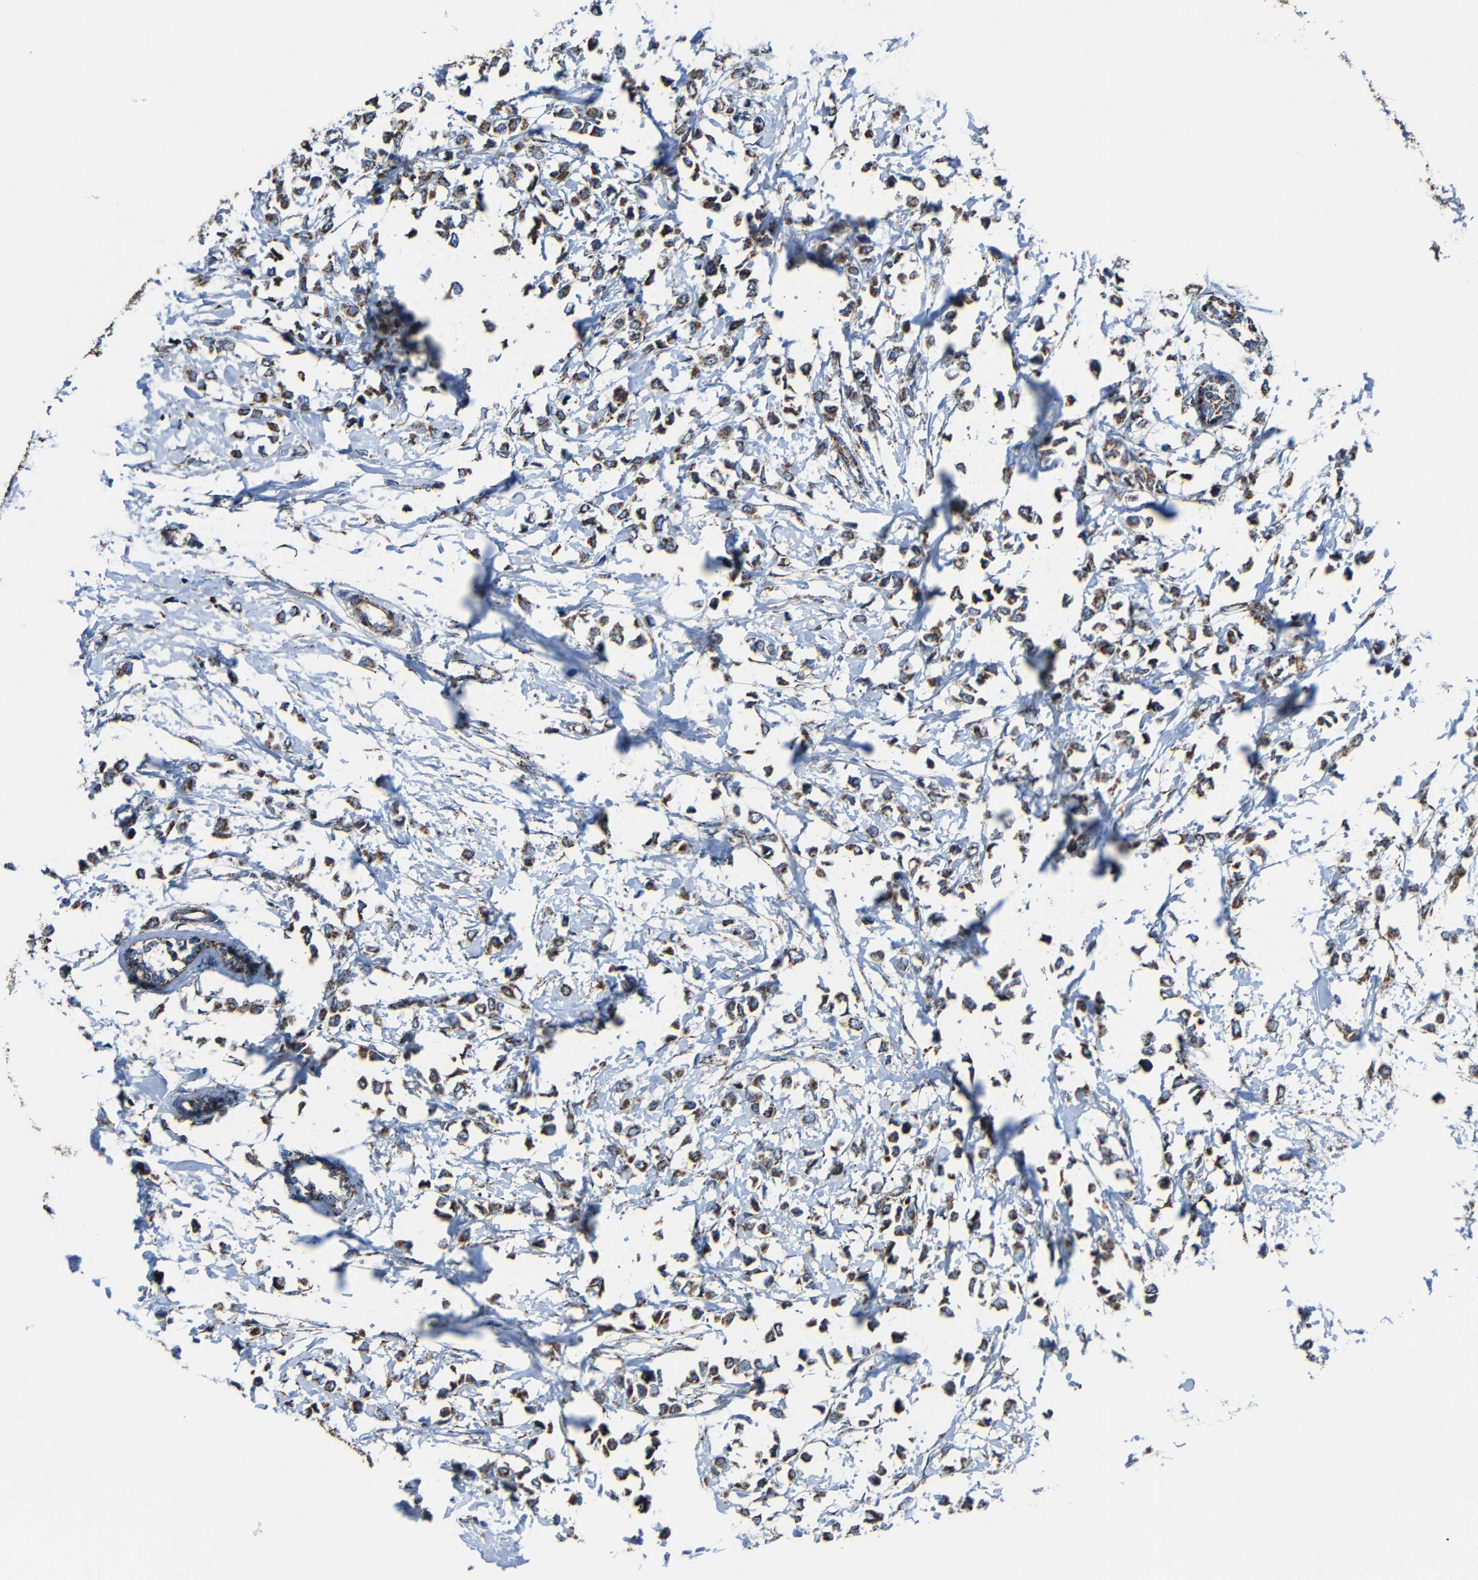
{"staining": {"intensity": "strong", "quantity": ">75%", "location": "cytoplasmic/membranous"}, "tissue": "breast cancer", "cell_type": "Tumor cells", "image_type": "cancer", "snomed": [{"axis": "morphology", "description": "Lobular carcinoma"}, {"axis": "topography", "description": "Breast"}], "caption": "IHC of breast cancer (lobular carcinoma) exhibits high levels of strong cytoplasmic/membranous staining in approximately >75% of tumor cells. The staining is performed using DAB brown chromogen to label protein expression. The nuclei are counter-stained blue using hematoxylin.", "gene": "INTS6L", "patient": {"sex": "female", "age": 51}}